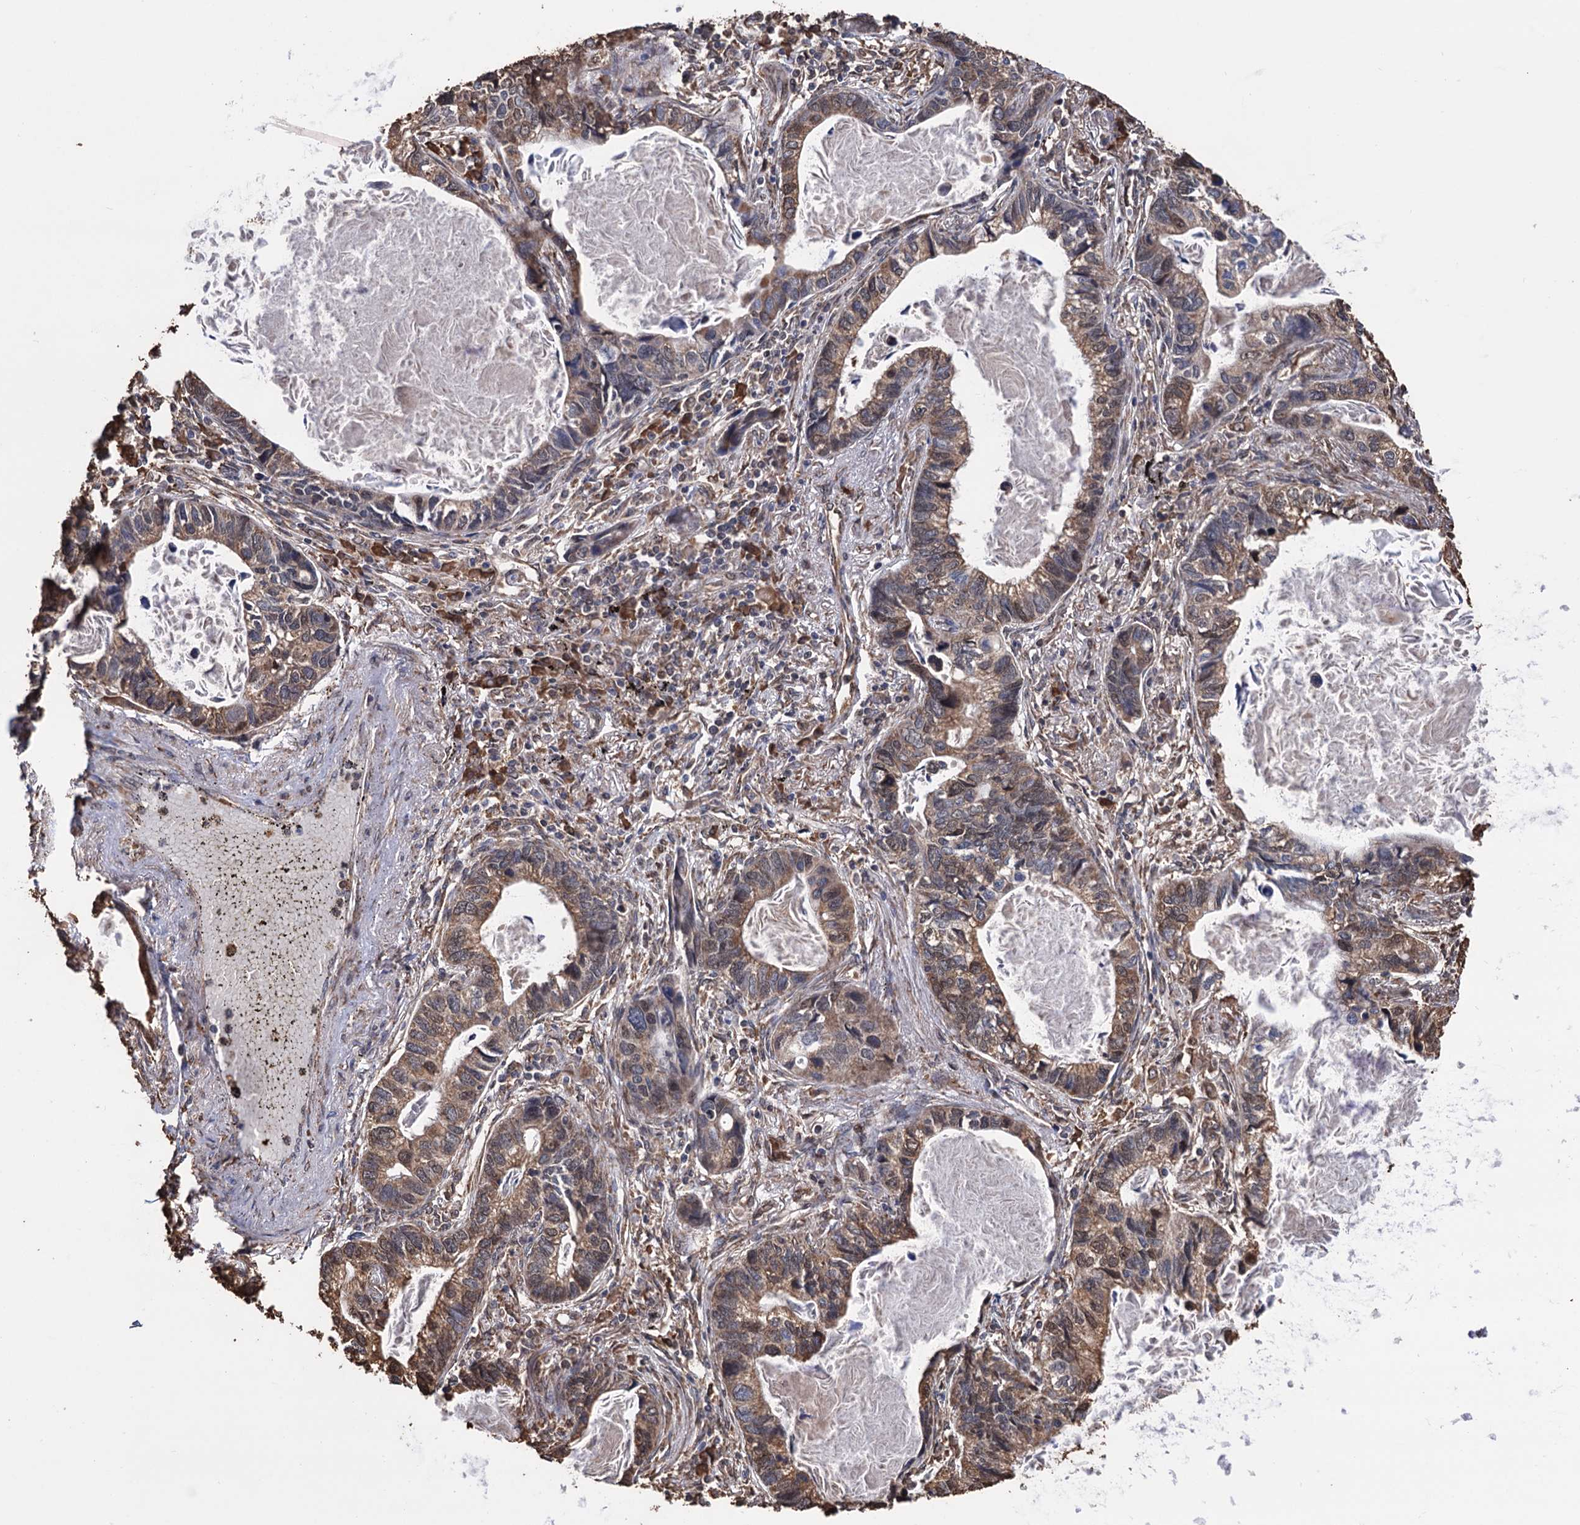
{"staining": {"intensity": "moderate", "quantity": ">75%", "location": "cytoplasmic/membranous"}, "tissue": "lung cancer", "cell_type": "Tumor cells", "image_type": "cancer", "snomed": [{"axis": "morphology", "description": "Adenocarcinoma, NOS"}, {"axis": "topography", "description": "Lung"}], "caption": "IHC photomicrograph of human lung cancer stained for a protein (brown), which displays medium levels of moderate cytoplasmic/membranous staining in about >75% of tumor cells.", "gene": "TBC1D12", "patient": {"sex": "male", "age": 67}}